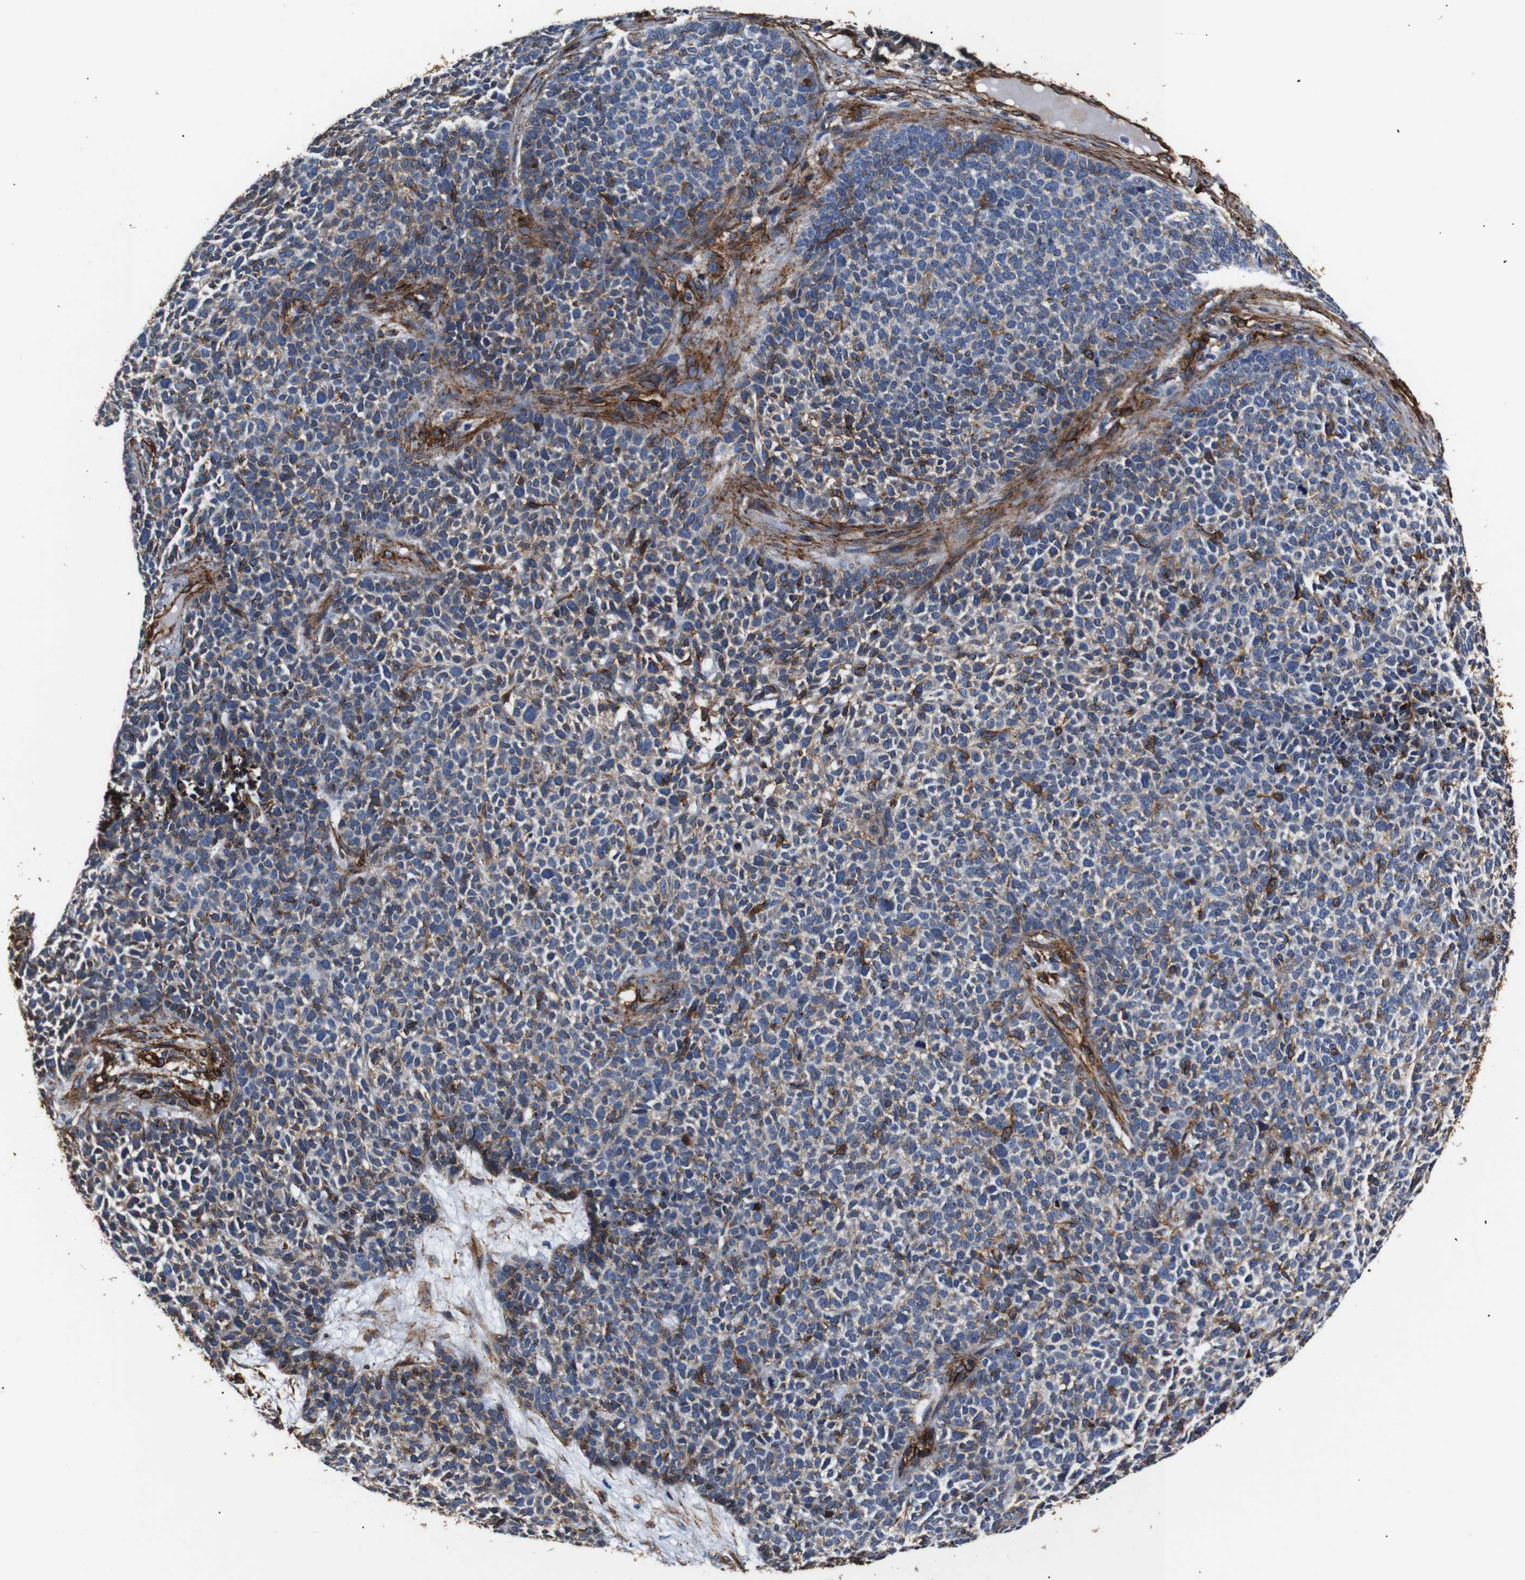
{"staining": {"intensity": "moderate", "quantity": "25%-75%", "location": "cytoplasmic/membranous"}, "tissue": "skin cancer", "cell_type": "Tumor cells", "image_type": "cancer", "snomed": [{"axis": "morphology", "description": "Basal cell carcinoma"}, {"axis": "topography", "description": "Skin"}], "caption": "A medium amount of moderate cytoplasmic/membranous staining is present in about 25%-75% of tumor cells in skin cancer (basal cell carcinoma) tissue.", "gene": "CAV2", "patient": {"sex": "female", "age": 84}}